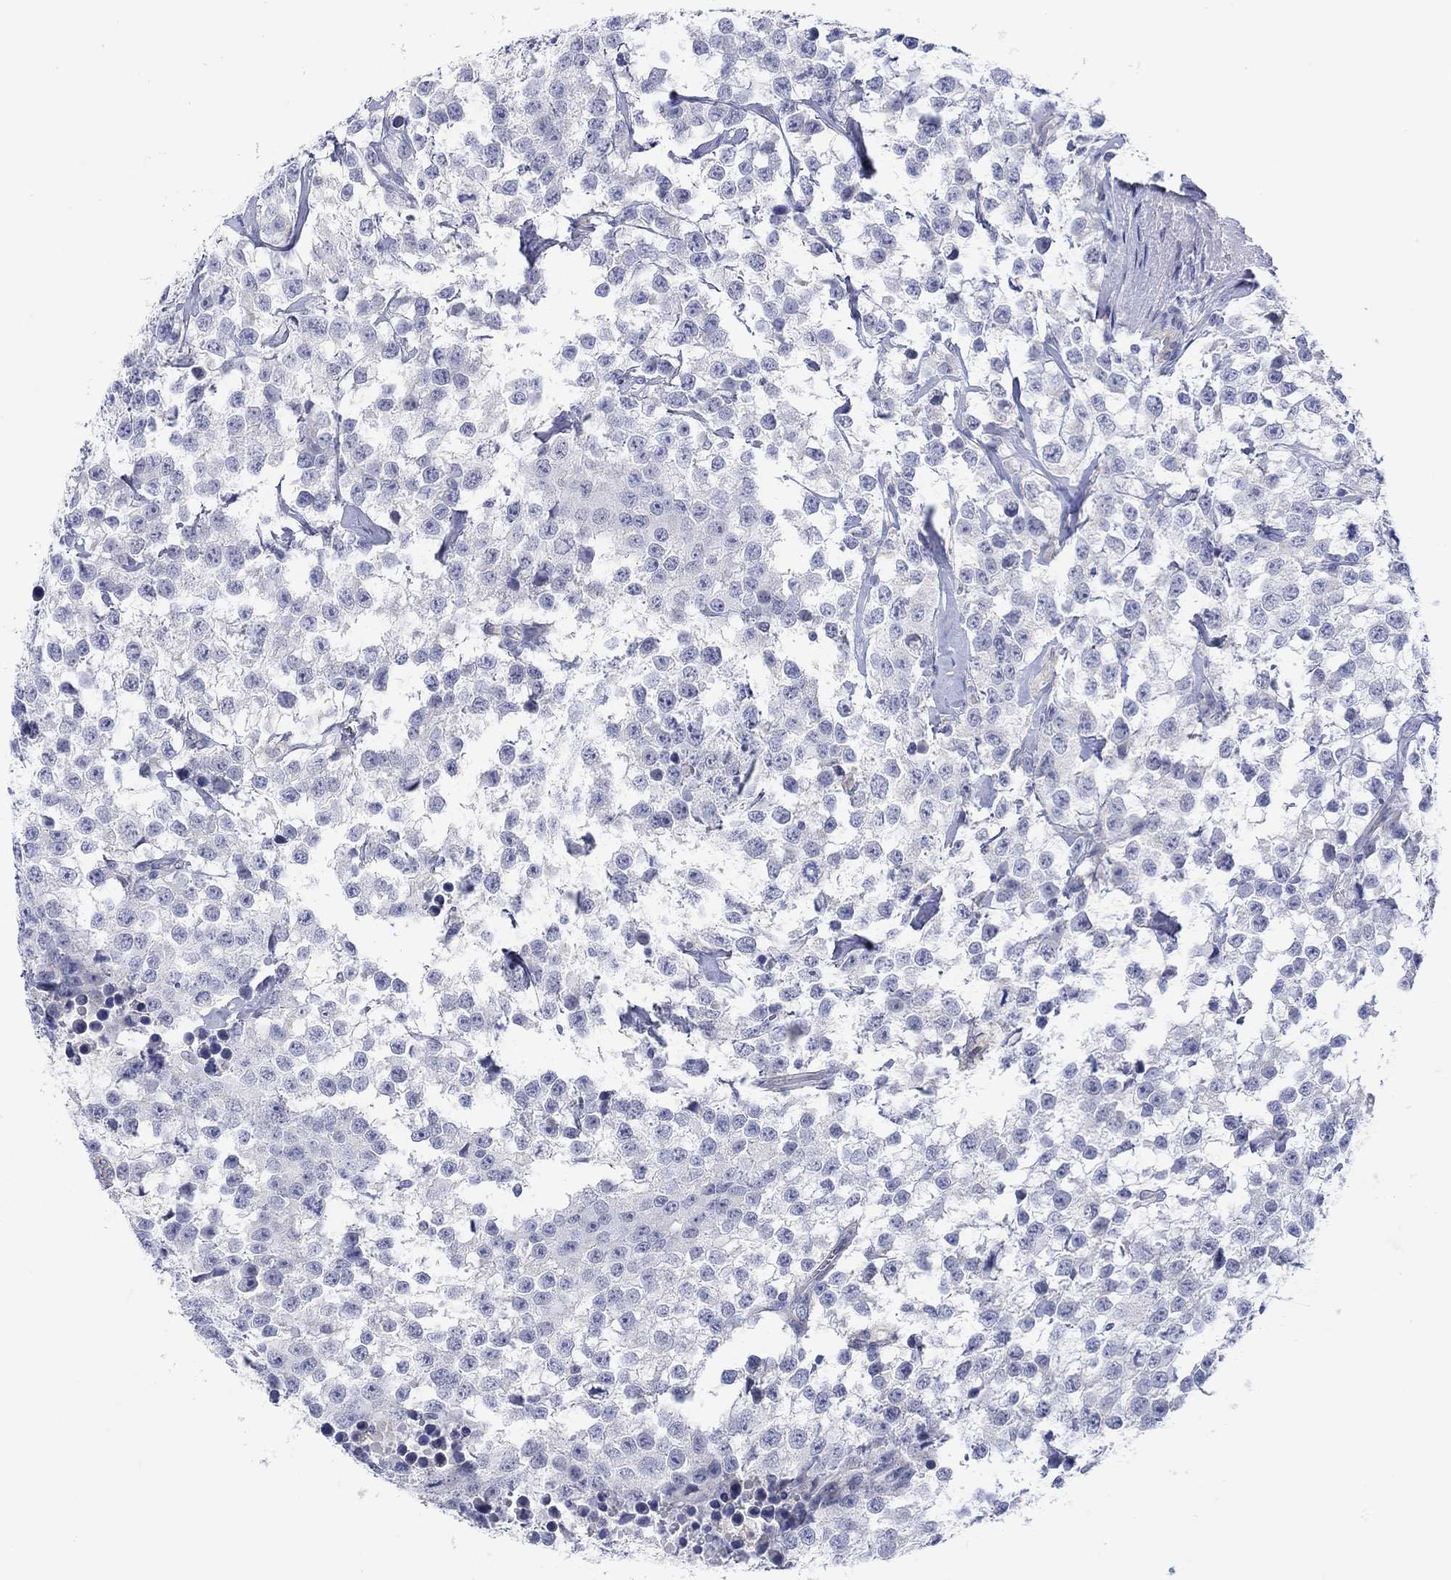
{"staining": {"intensity": "negative", "quantity": "none", "location": "none"}, "tissue": "testis cancer", "cell_type": "Tumor cells", "image_type": "cancer", "snomed": [{"axis": "morphology", "description": "Seminoma, NOS"}, {"axis": "topography", "description": "Testis"}], "caption": "There is no significant expression in tumor cells of testis seminoma.", "gene": "KRT222", "patient": {"sex": "male", "age": 59}}